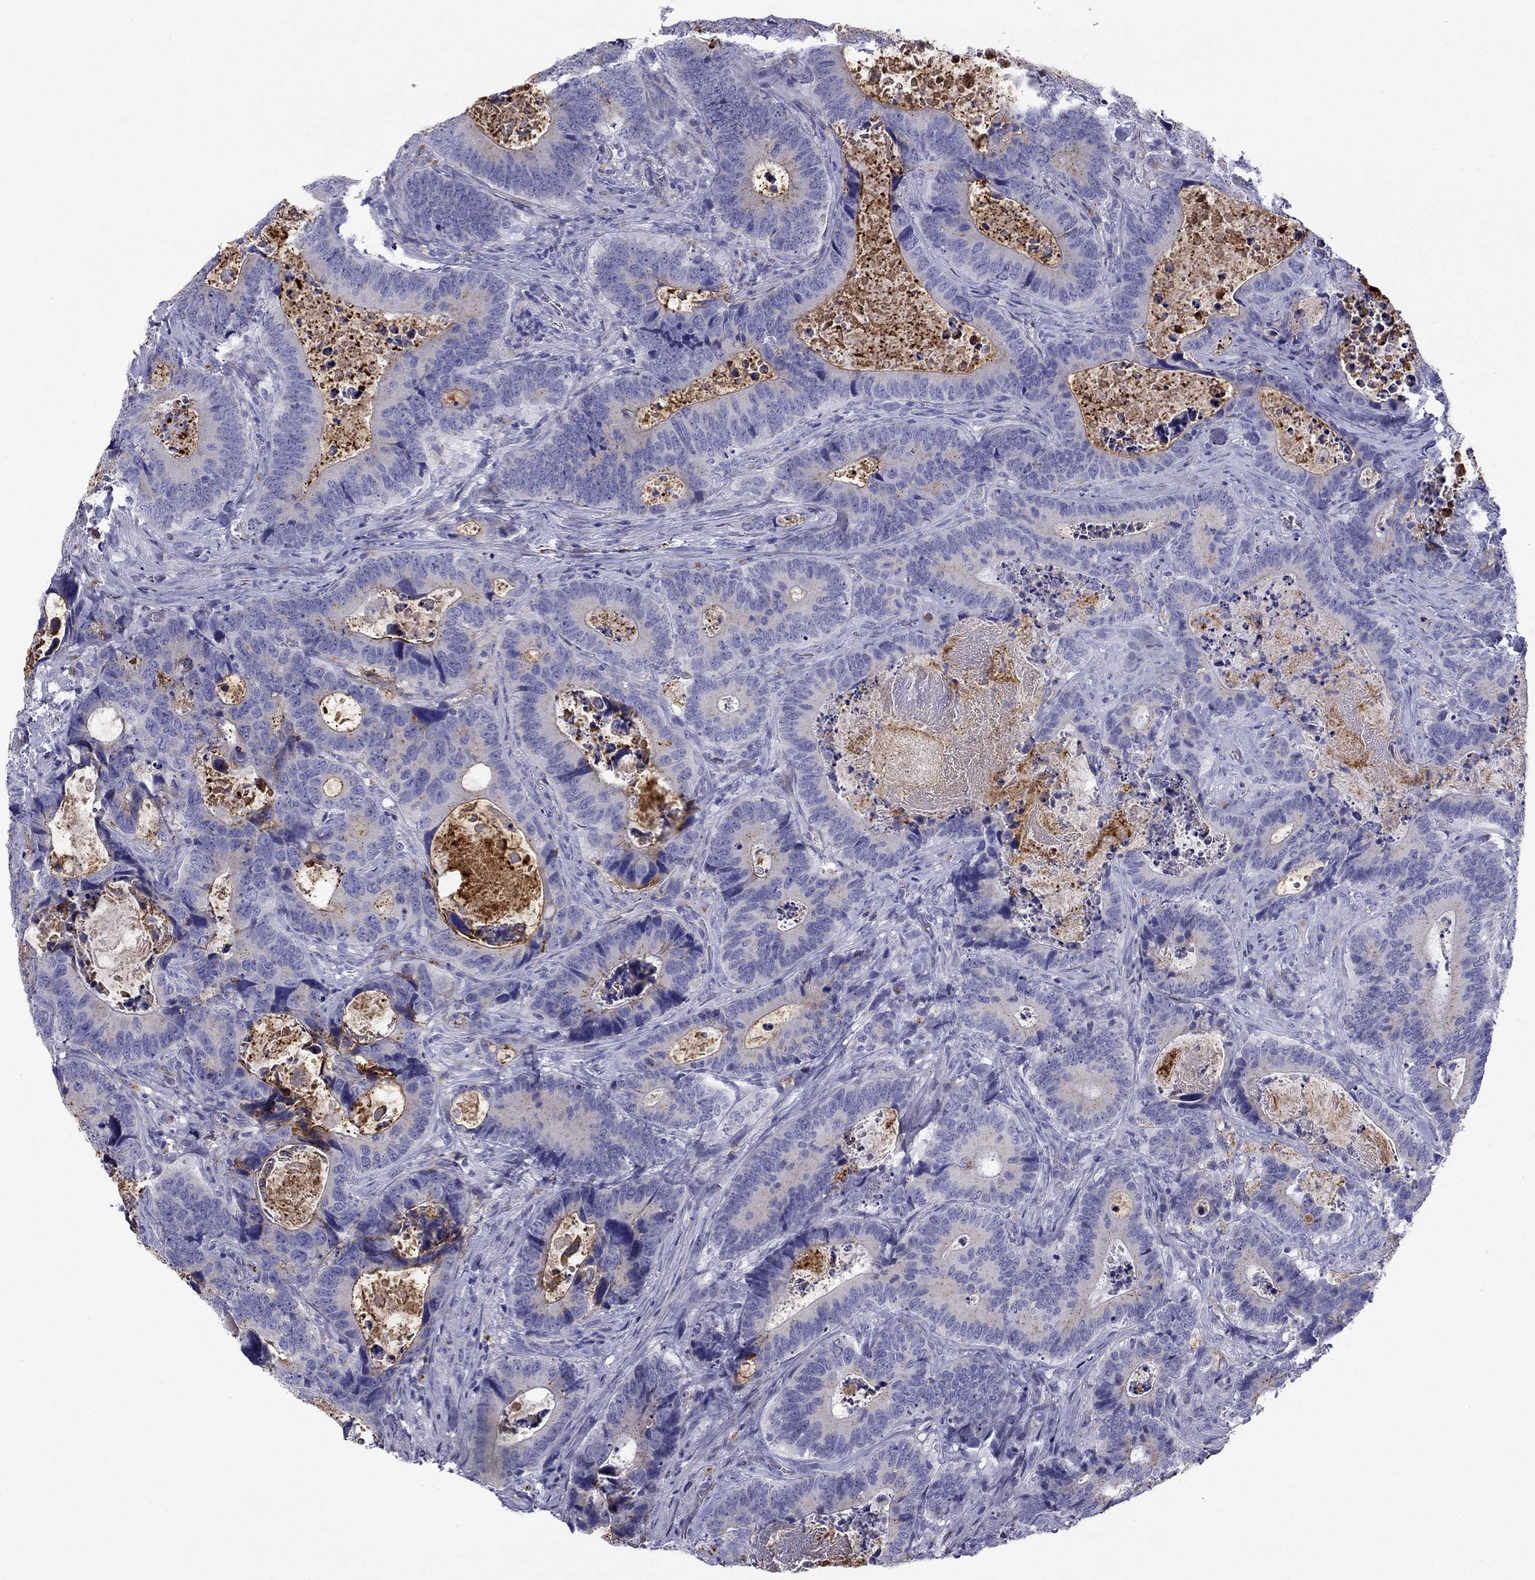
{"staining": {"intensity": "negative", "quantity": "none", "location": "none"}, "tissue": "colorectal cancer", "cell_type": "Tumor cells", "image_type": "cancer", "snomed": [{"axis": "morphology", "description": "Adenocarcinoma, NOS"}, {"axis": "topography", "description": "Colon"}], "caption": "This histopathology image is of colorectal adenocarcinoma stained with IHC to label a protein in brown with the nuclei are counter-stained blue. There is no expression in tumor cells.", "gene": "CLPSL2", "patient": {"sex": "female", "age": 82}}